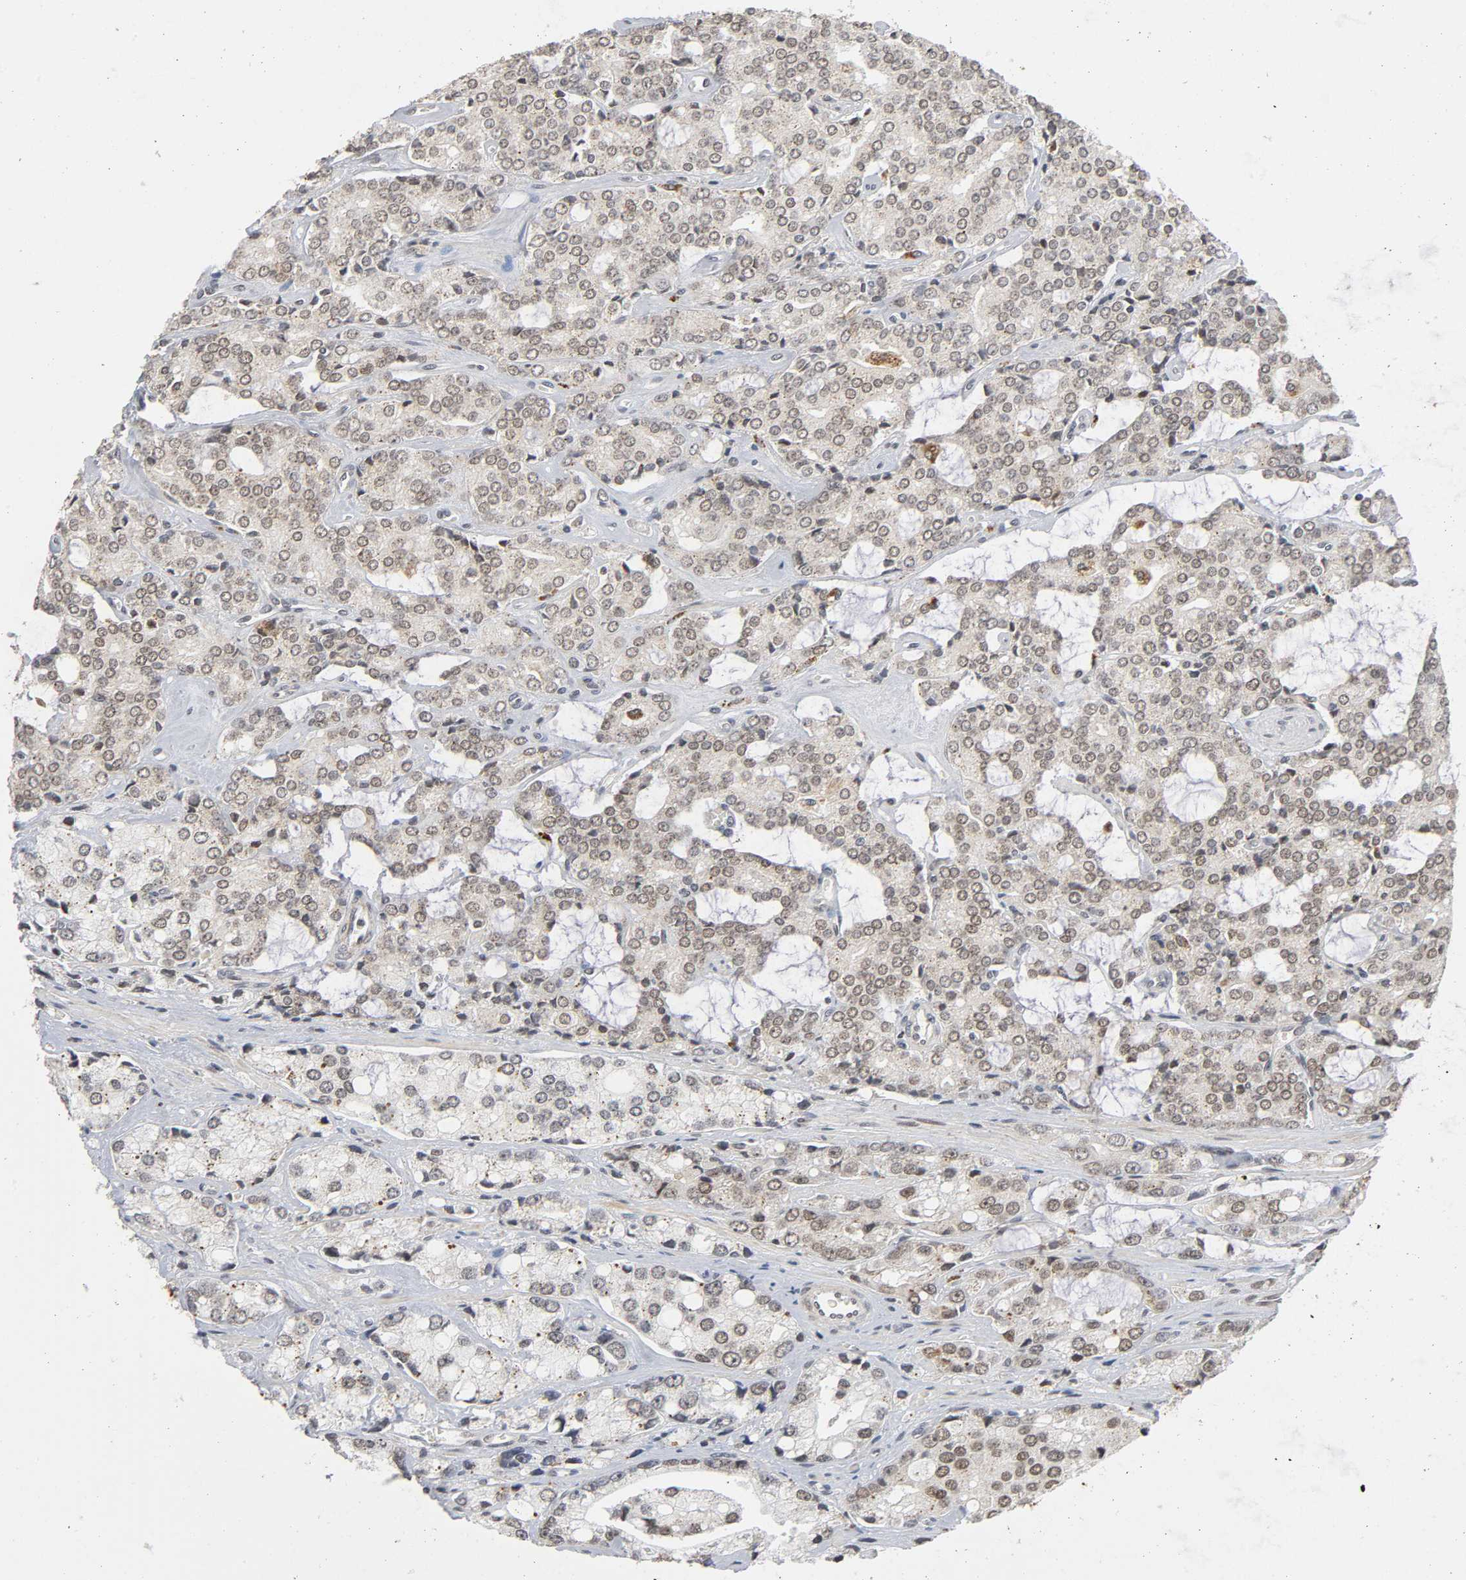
{"staining": {"intensity": "weak", "quantity": "25%-75%", "location": "cytoplasmic/membranous,nuclear"}, "tissue": "prostate cancer", "cell_type": "Tumor cells", "image_type": "cancer", "snomed": [{"axis": "morphology", "description": "Adenocarcinoma, High grade"}, {"axis": "topography", "description": "Prostate"}], "caption": "Protein expression analysis of human prostate cancer (high-grade adenocarcinoma) reveals weak cytoplasmic/membranous and nuclear positivity in about 25%-75% of tumor cells.", "gene": "KAT2B", "patient": {"sex": "male", "age": 67}}